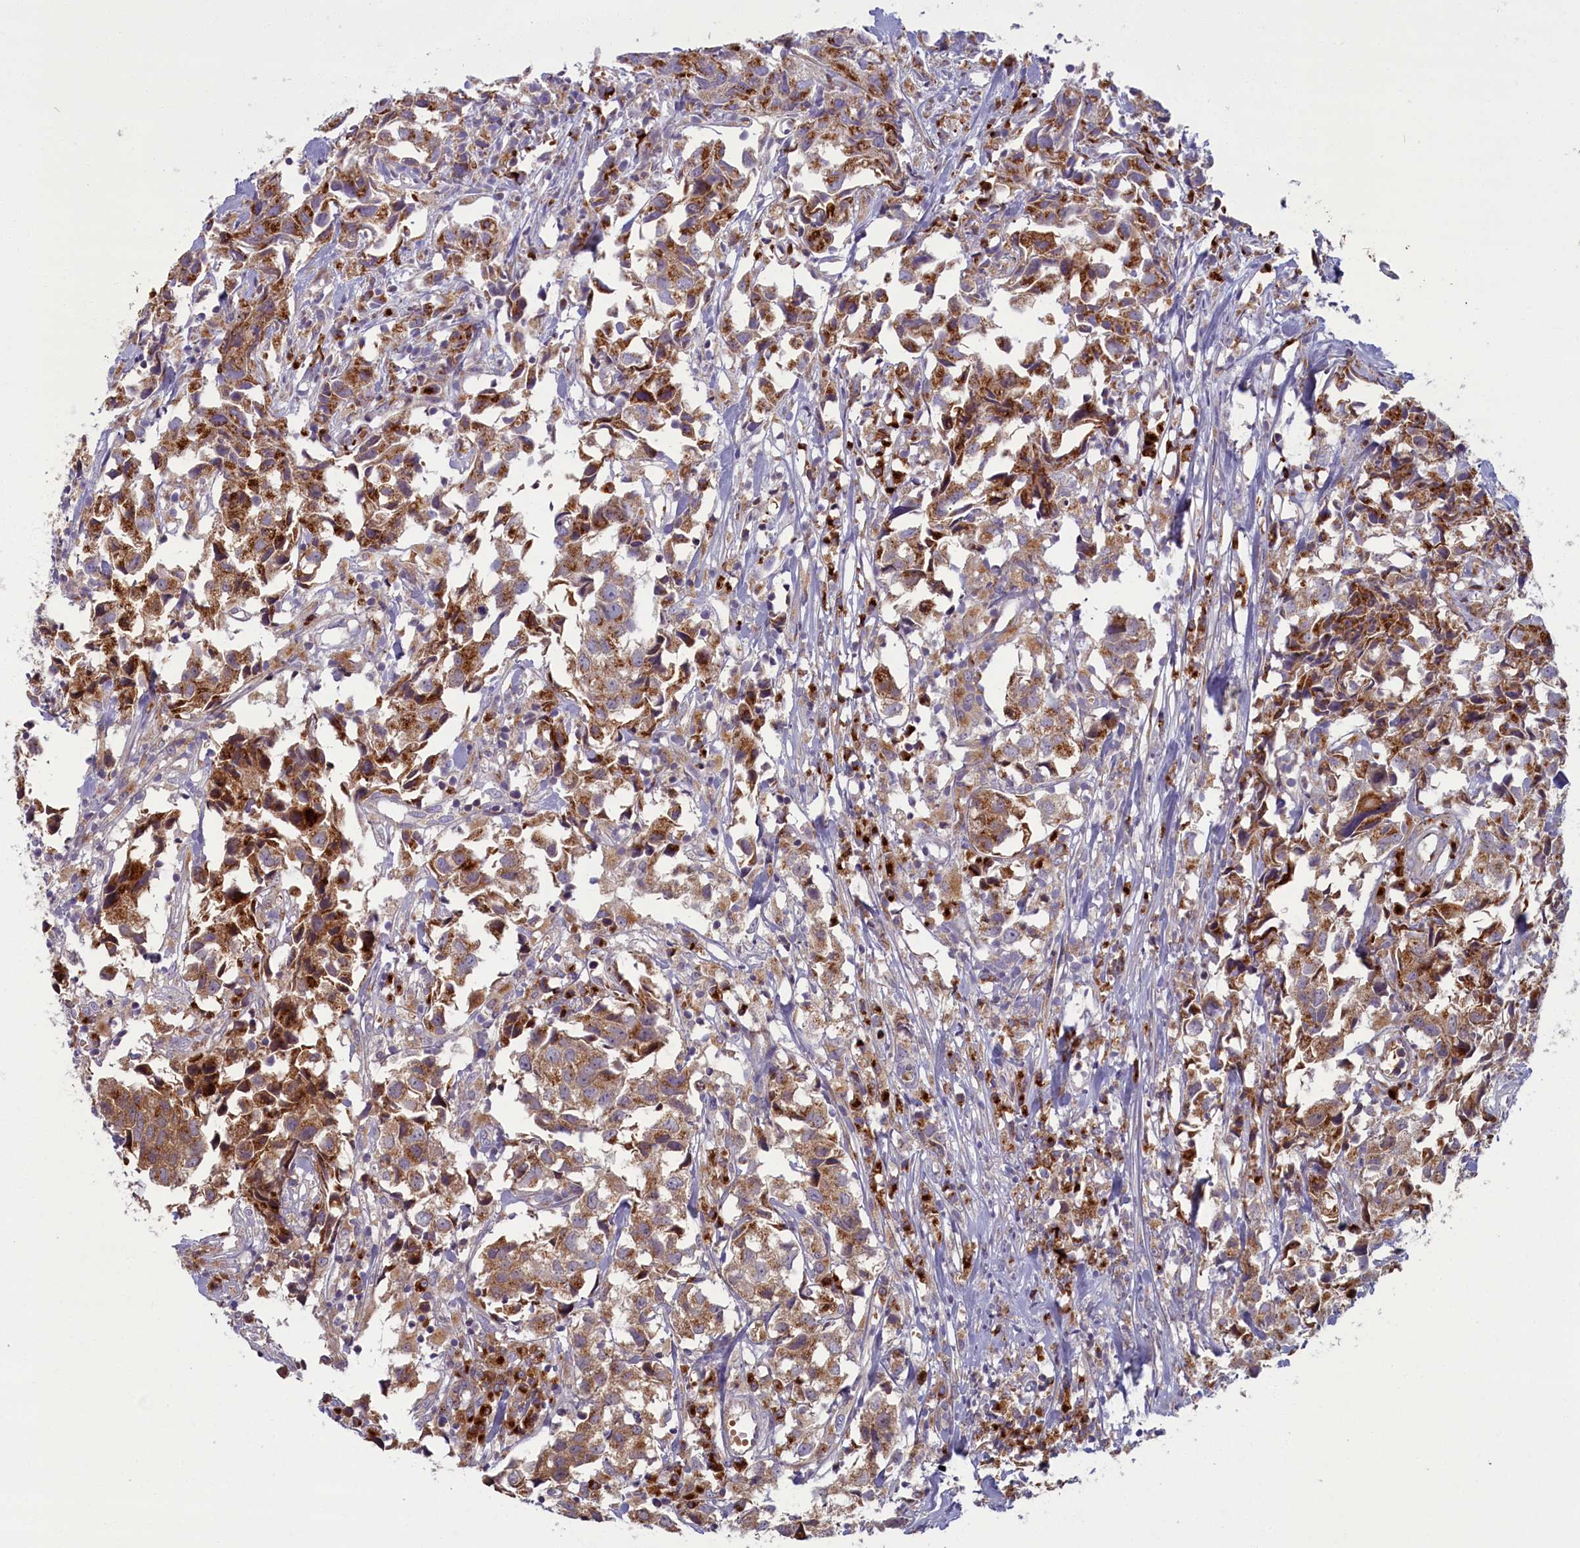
{"staining": {"intensity": "moderate", "quantity": ">75%", "location": "cytoplasmic/membranous"}, "tissue": "urothelial cancer", "cell_type": "Tumor cells", "image_type": "cancer", "snomed": [{"axis": "morphology", "description": "Urothelial carcinoma, High grade"}, {"axis": "topography", "description": "Urinary bladder"}], "caption": "Urothelial cancer stained with DAB immunohistochemistry (IHC) demonstrates medium levels of moderate cytoplasmic/membranous positivity in approximately >75% of tumor cells.", "gene": "BLVRB", "patient": {"sex": "female", "age": 75}}